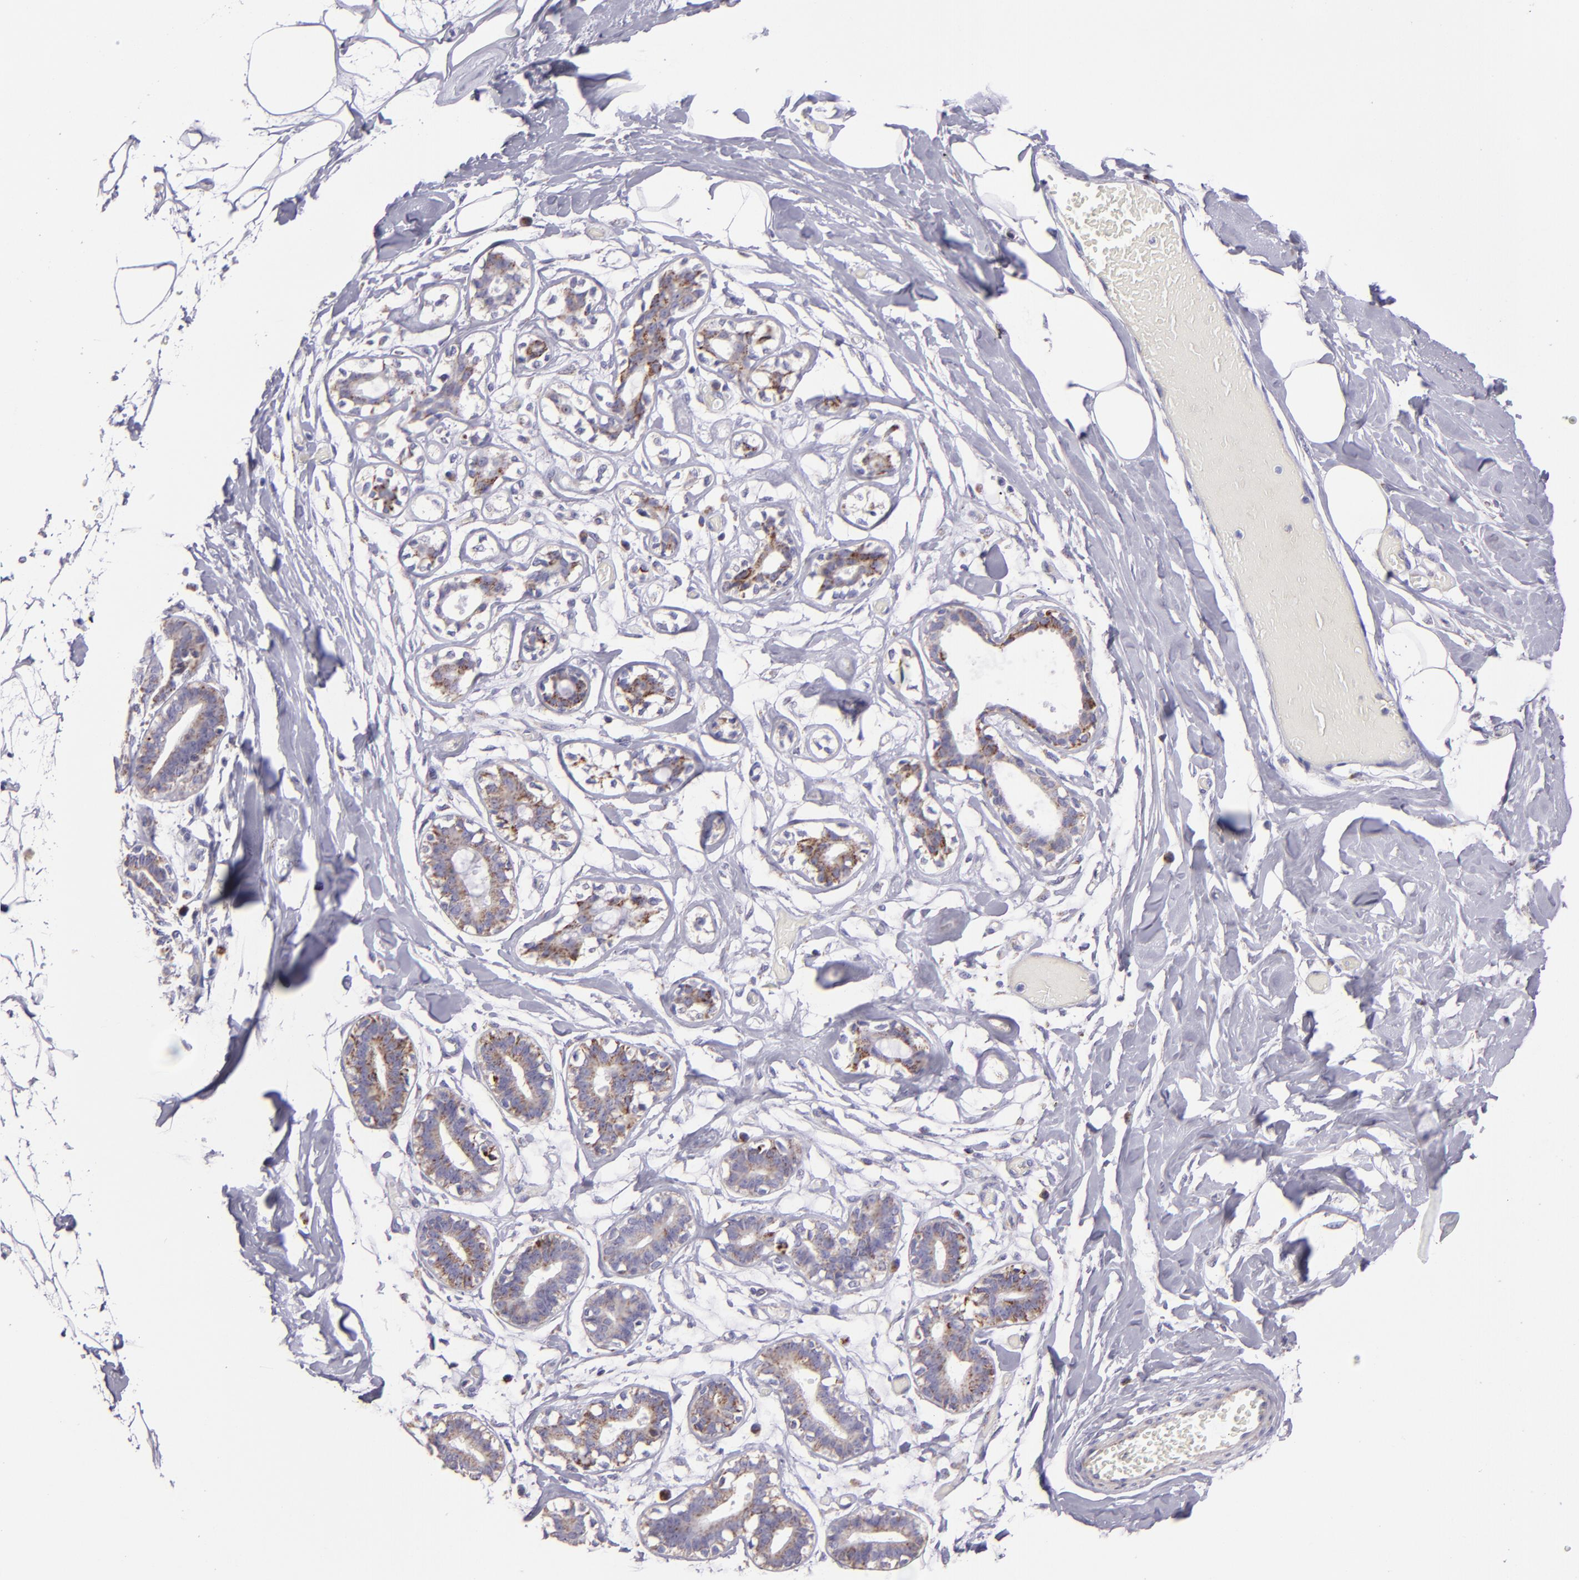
{"staining": {"intensity": "negative", "quantity": "none", "location": "none"}, "tissue": "breast", "cell_type": "Adipocytes", "image_type": "normal", "snomed": [{"axis": "morphology", "description": "Normal tissue, NOS"}, {"axis": "morphology", "description": "Fibrosis, NOS"}, {"axis": "topography", "description": "Breast"}], "caption": "A micrograph of human breast is negative for staining in adipocytes. (DAB (3,3'-diaminobenzidine) immunohistochemistry visualized using brightfield microscopy, high magnification).", "gene": "HSPD1", "patient": {"sex": "female", "age": 39}}